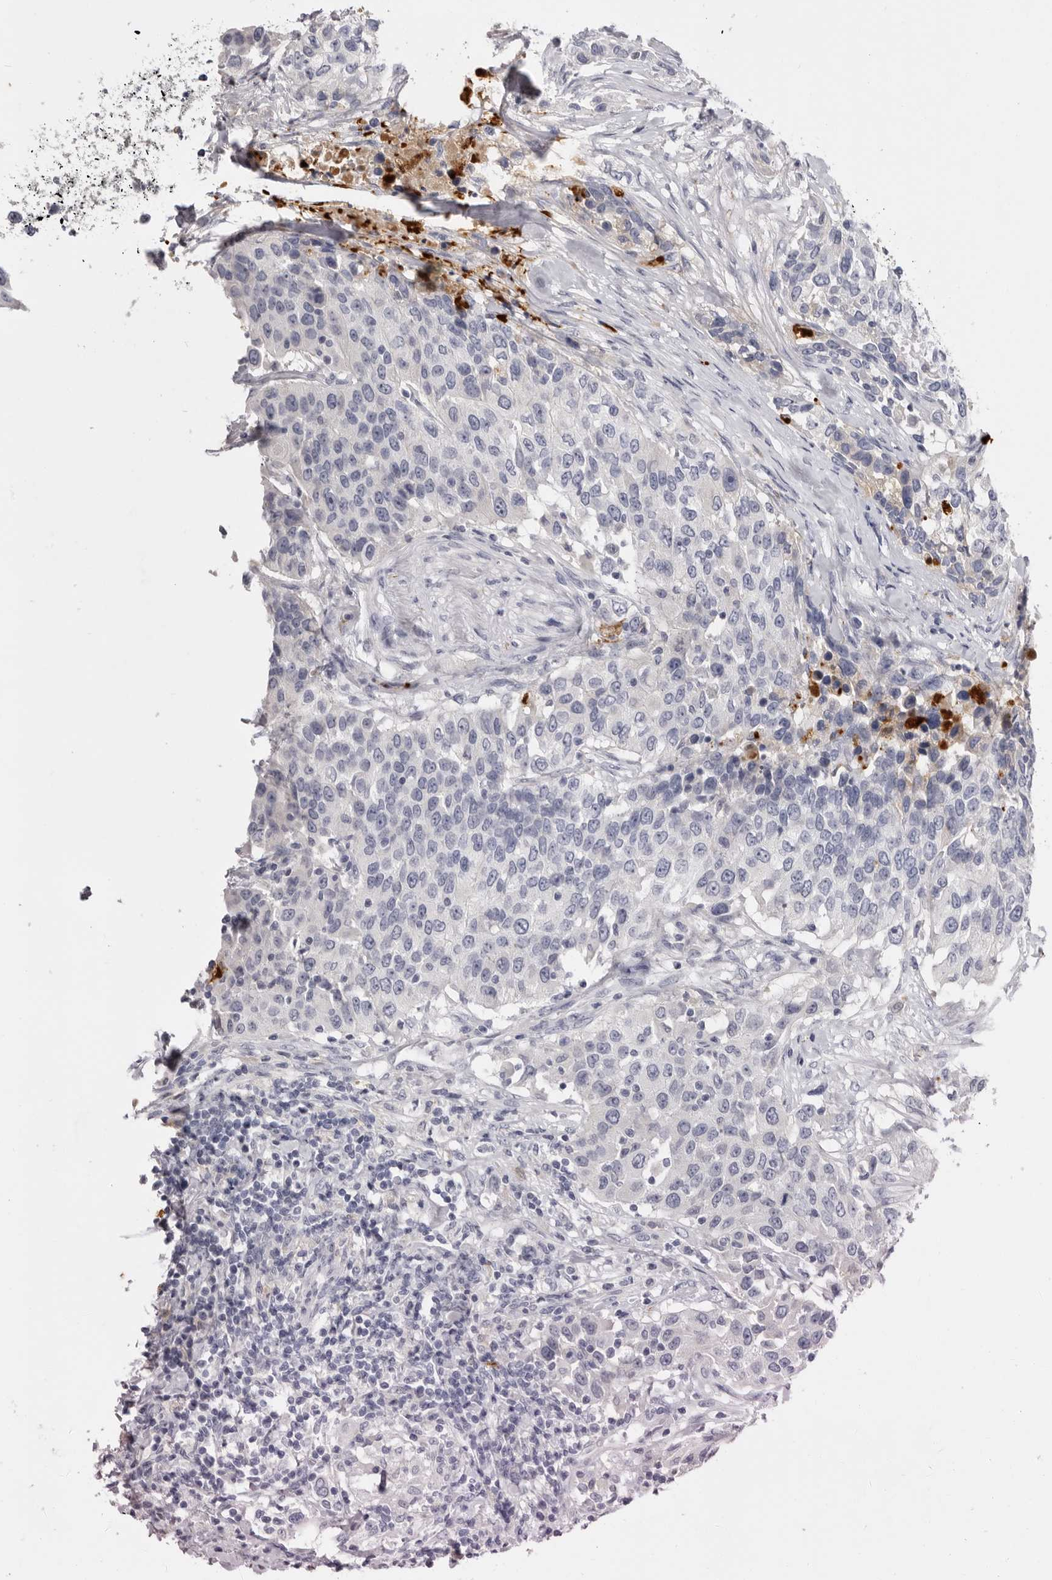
{"staining": {"intensity": "negative", "quantity": "none", "location": "none"}, "tissue": "urothelial cancer", "cell_type": "Tumor cells", "image_type": "cancer", "snomed": [{"axis": "morphology", "description": "Urothelial carcinoma, High grade"}, {"axis": "topography", "description": "Urinary bladder"}], "caption": "Immunohistochemistry (IHC) of human urothelial cancer displays no positivity in tumor cells.", "gene": "KLHL38", "patient": {"sex": "female", "age": 80}}